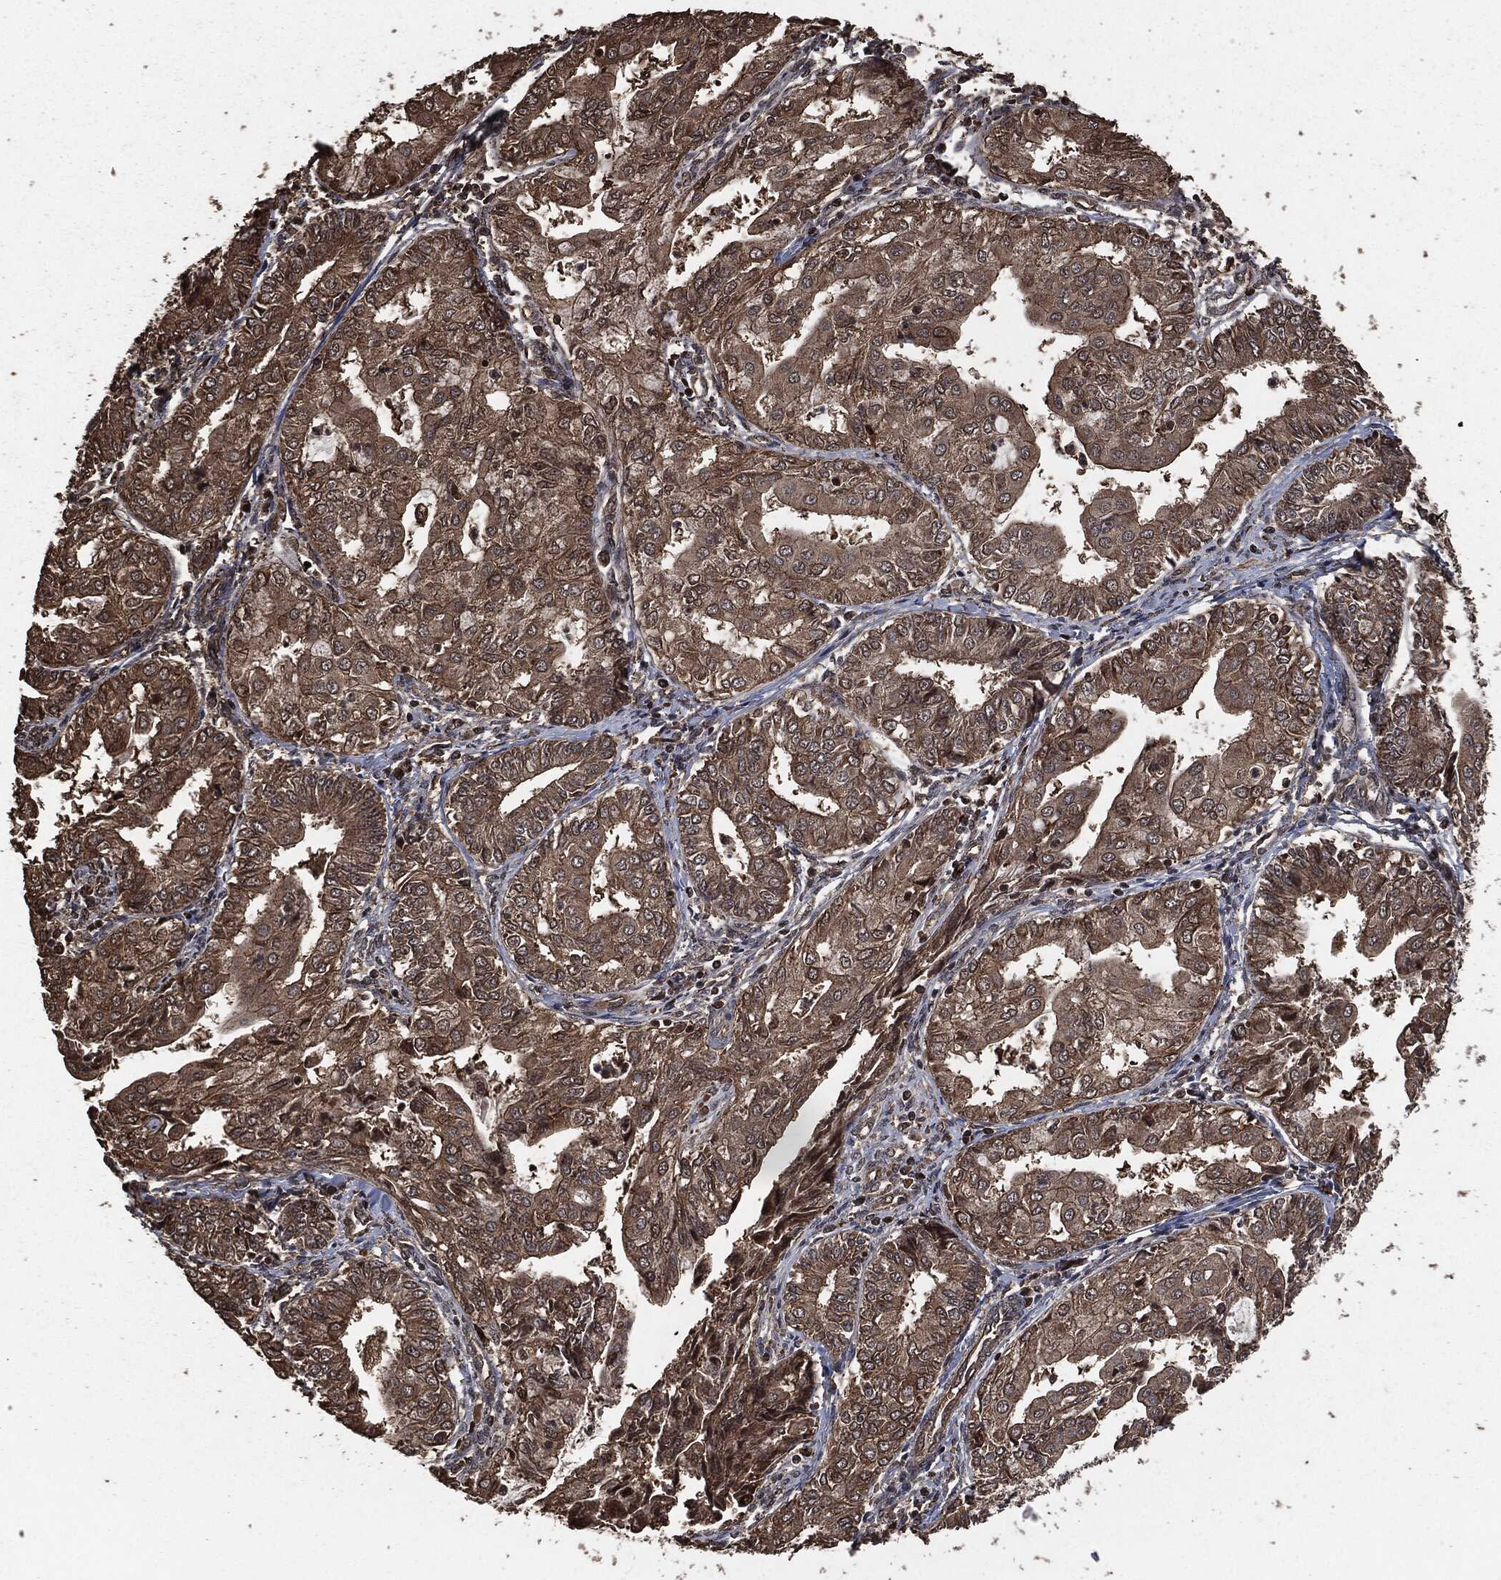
{"staining": {"intensity": "moderate", "quantity": "25%-75%", "location": "cytoplasmic/membranous"}, "tissue": "endometrial cancer", "cell_type": "Tumor cells", "image_type": "cancer", "snomed": [{"axis": "morphology", "description": "Adenocarcinoma, NOS"}, {"axis": "topography", "description": "Endometrium"}], "caption": "Tumor cells demonstrate moderate cytoplasmic/membranous staining in about 25%-75% of cells in endometrial cancer.", "gene": "EGFR", "patient": {"sex": "female", "age": 68}}